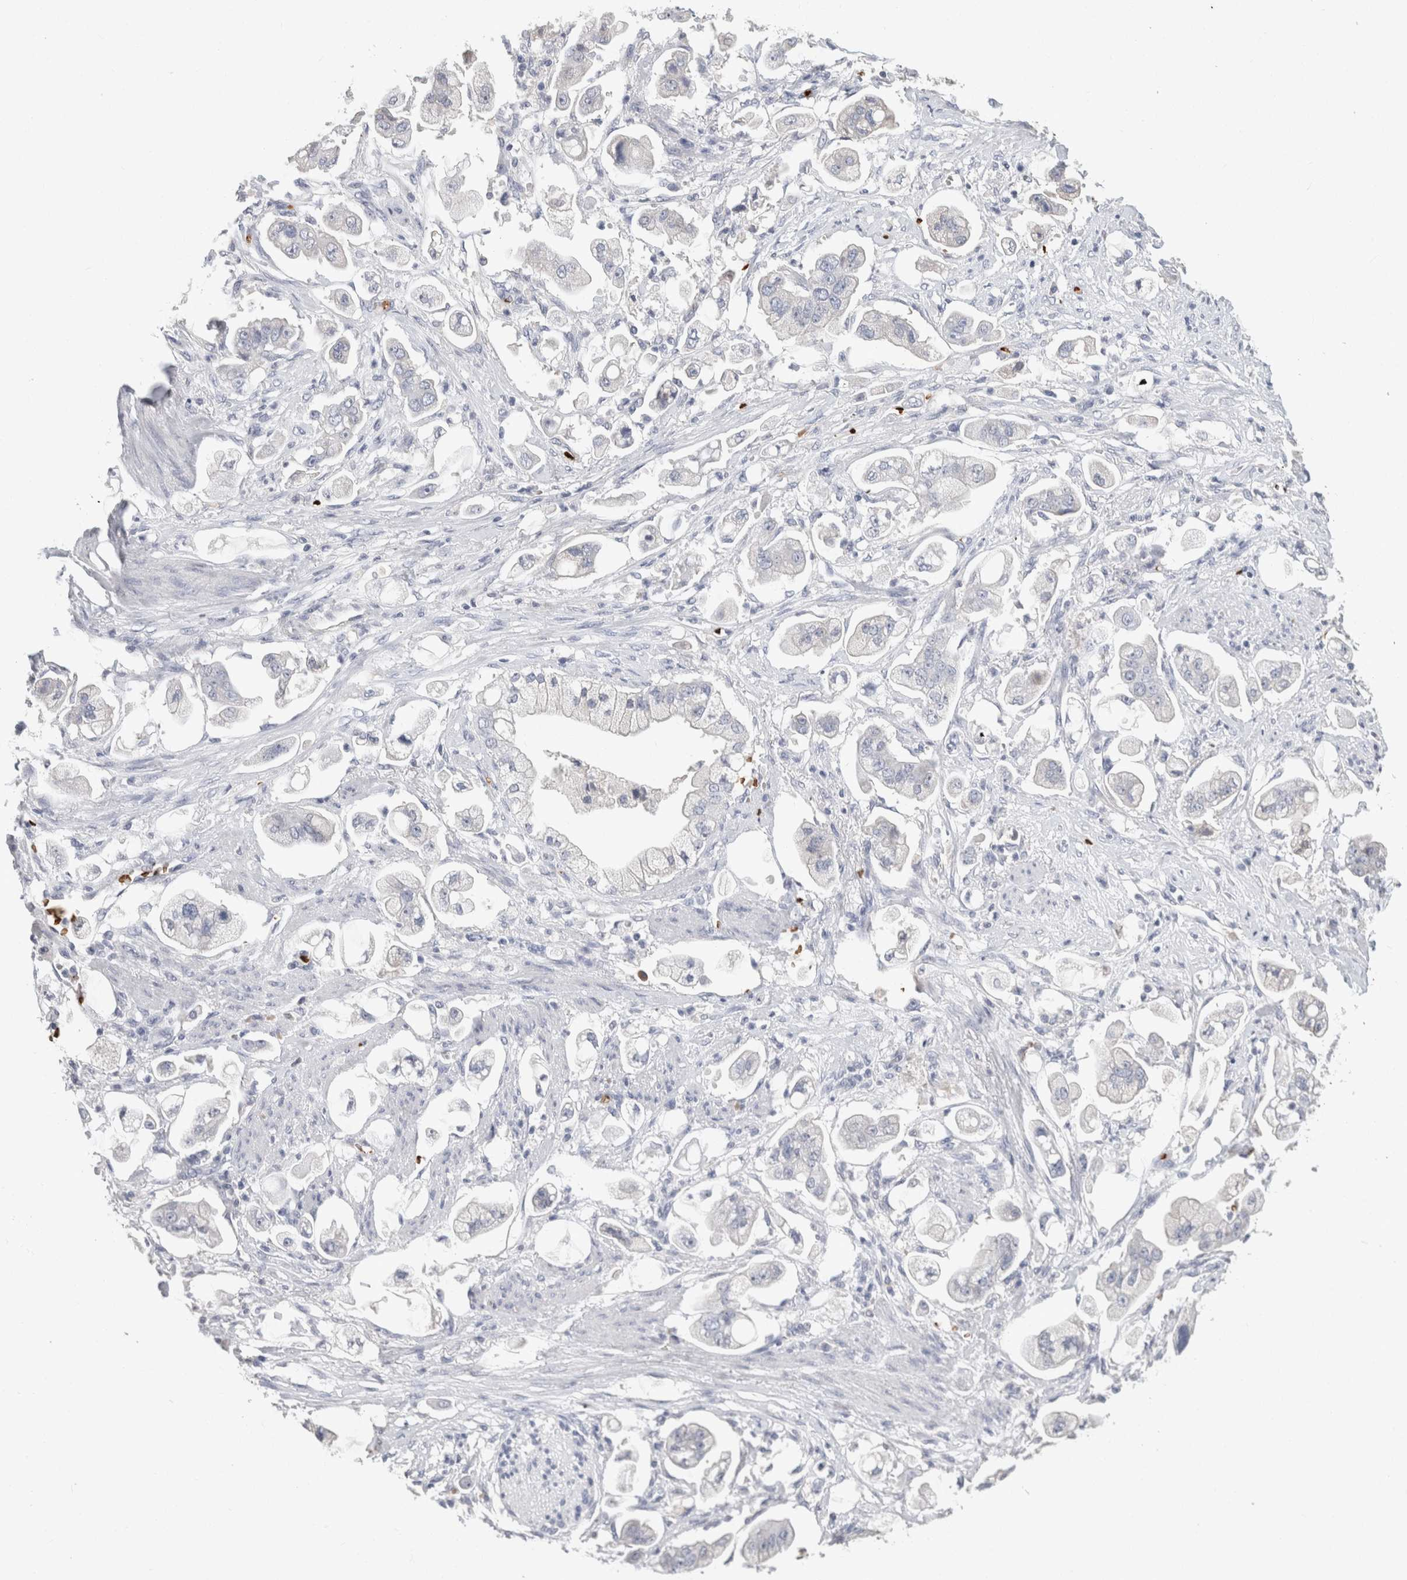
{"staining": {"intensity": "negative", "quantity": "none", "location": "none"}, "tissue": "stomach cancer", "cell_type": "Tumor cells", "image_type": "cancer", "snomed": [{"axis": "morphology", "description": "Adenocarcinoma, NOS"}, {"axis": "topography", "description": "Stomach"}], "caption": "Tumor cells are negative for brown protein staining in stomach cancer (adenocarcinoma).", "gene": "CA1", "patient": {"sex": "male", "age": 62}}